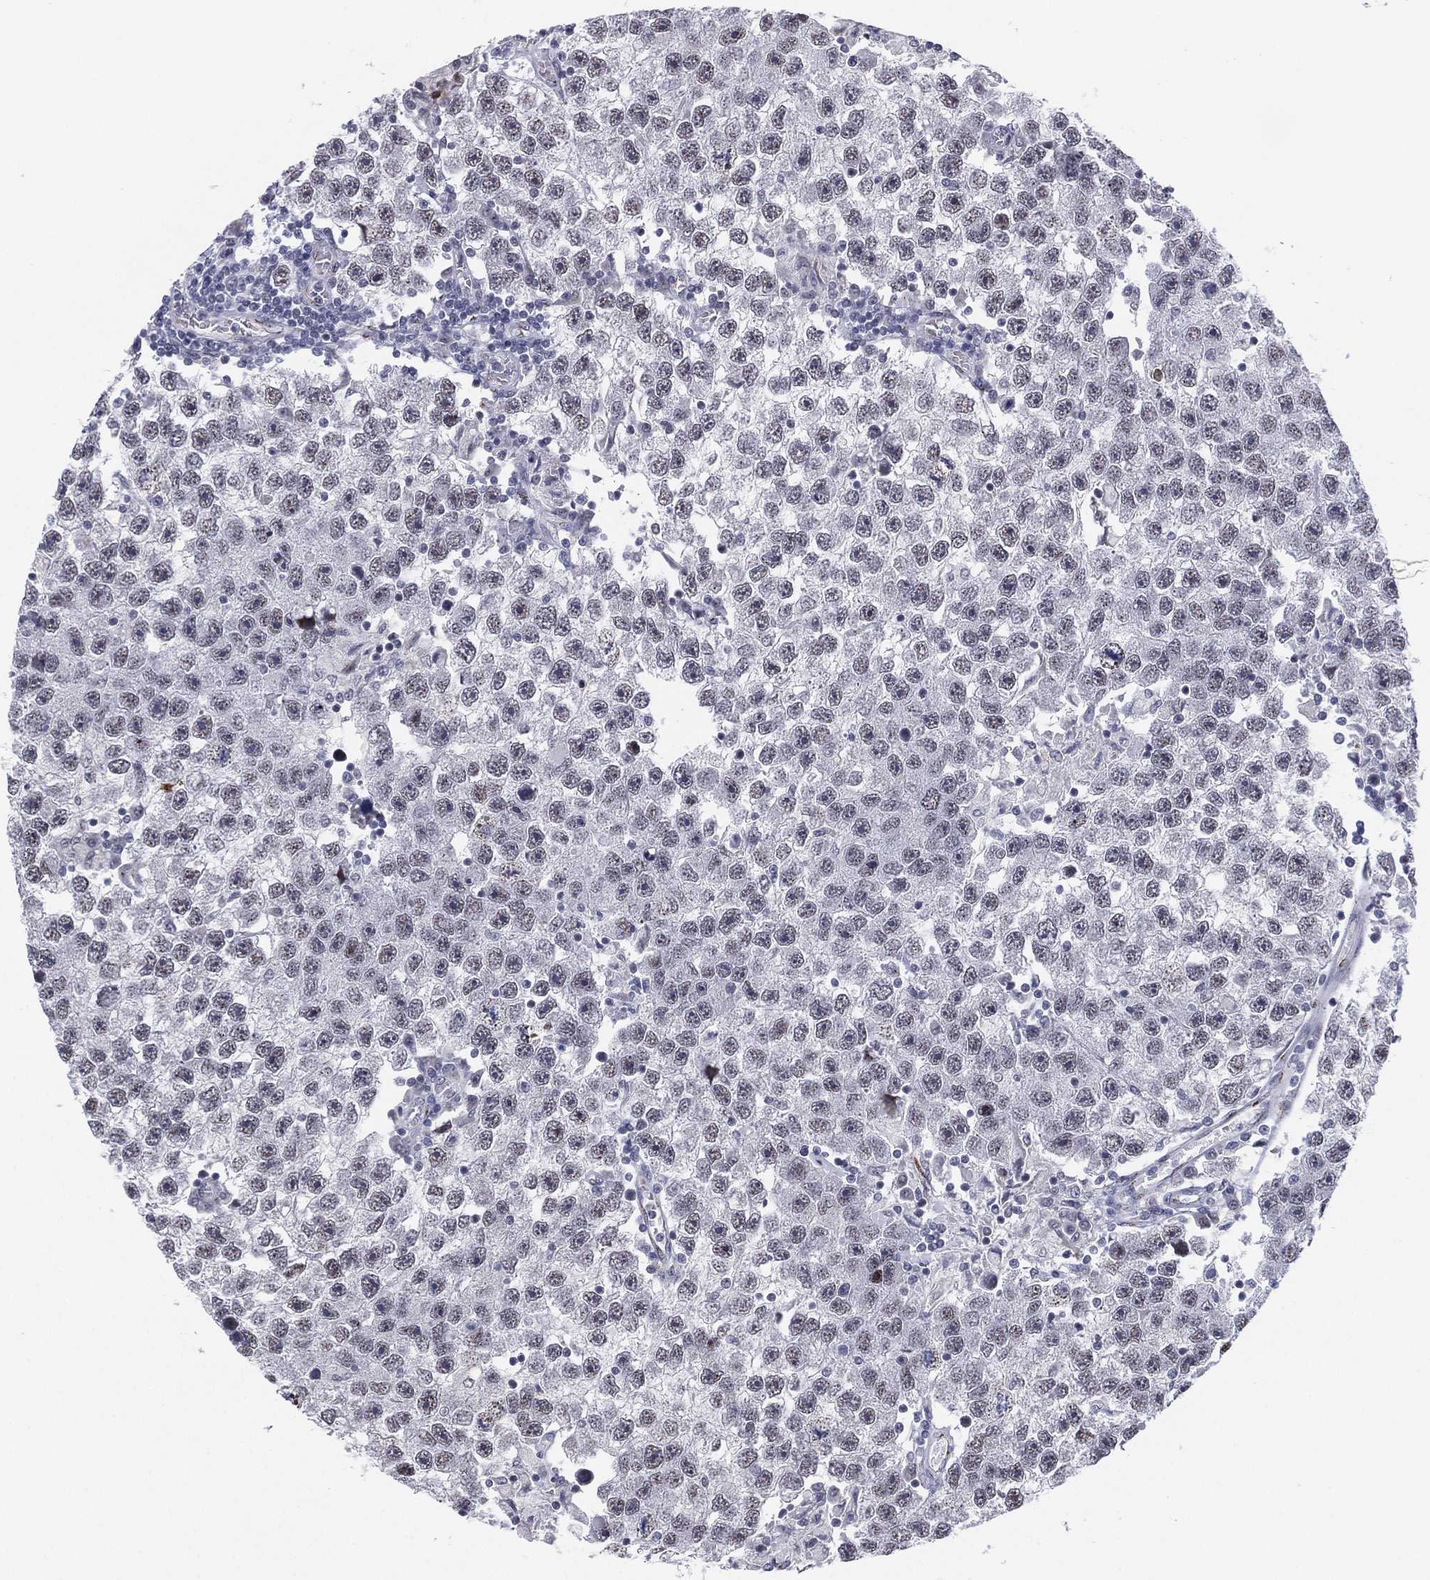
{"staining": {"intensity": "negative", "quantity": "none", "location": "none"}, "tissue": "testis cancer", "cell_type": "Tumor cells", "image_type": "cancer", "snomed": [{"axis": "morphology", "description": "Seminoma, NOS"}, {"axis": "topography", "description": "Testis"}], "caption": "This is an immunohistochemistry photomicrograph of human testis cancer (seminoma). There is no staining in tumor cells.", "gene": "CD177", "patient": {"sex": "male", "age": 26}}